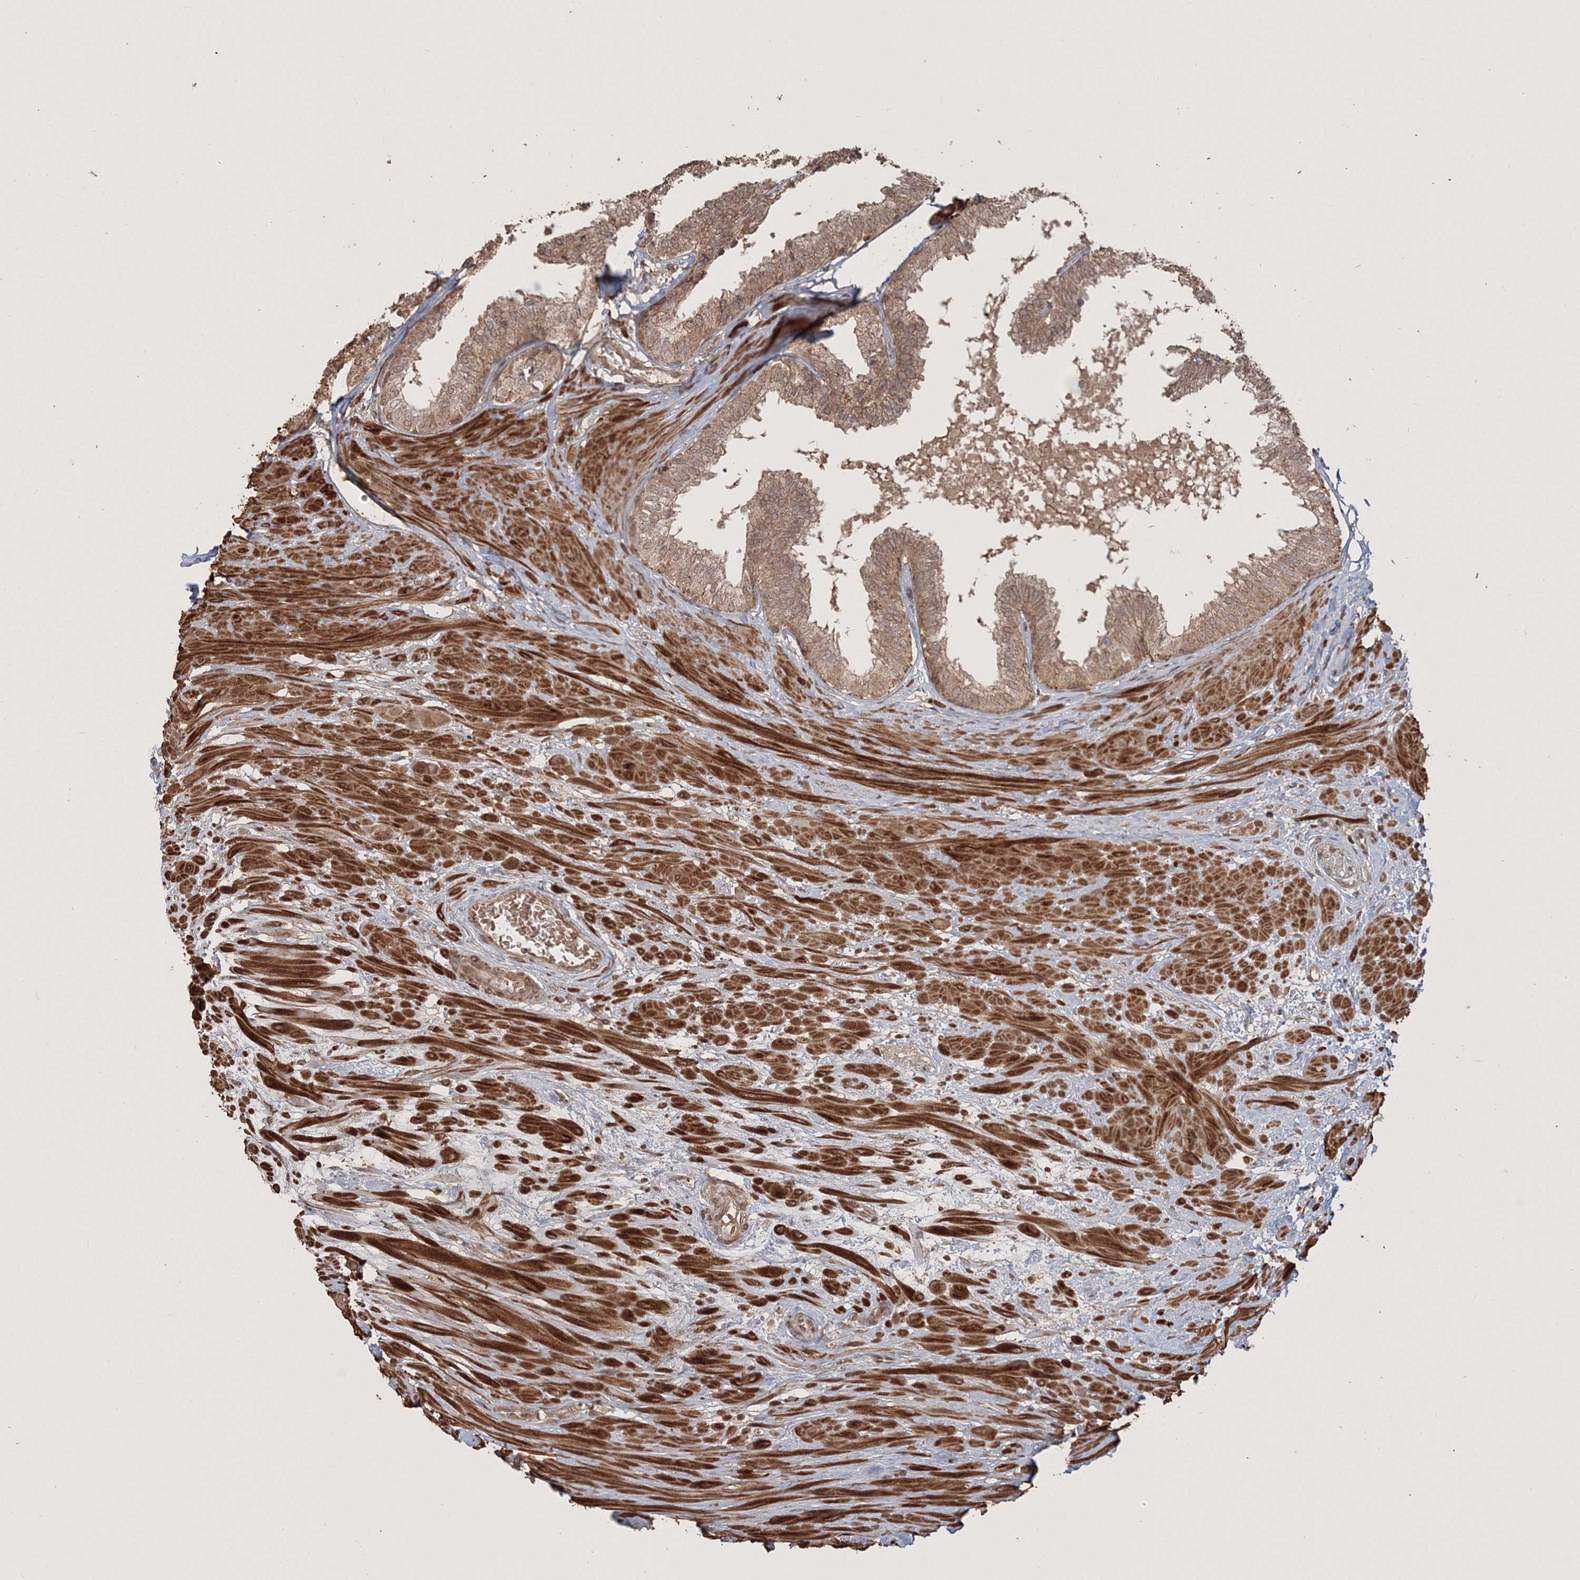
{"staining": {"intensity": "moderate", "quantity": ">75%", "location": "cytoplasmic/membranous"}, "tissue": "prostate", "cell_type": "Glandular cells", "image_type": "normal", "snomed": [{"axis": "morphology", "description": "Normal tissue, NOS"}, {"axis": "topography", "description": "Prostate"}], "caption": "Brown immunohistochemical staining in benign prostate displays moderate cytoplasmic/membranous expression in approximately >75% of glandular cells. Nuclei are stained in blue.", "gene": "CCDC122", "patient": {"sex": "male", "age": 48}}